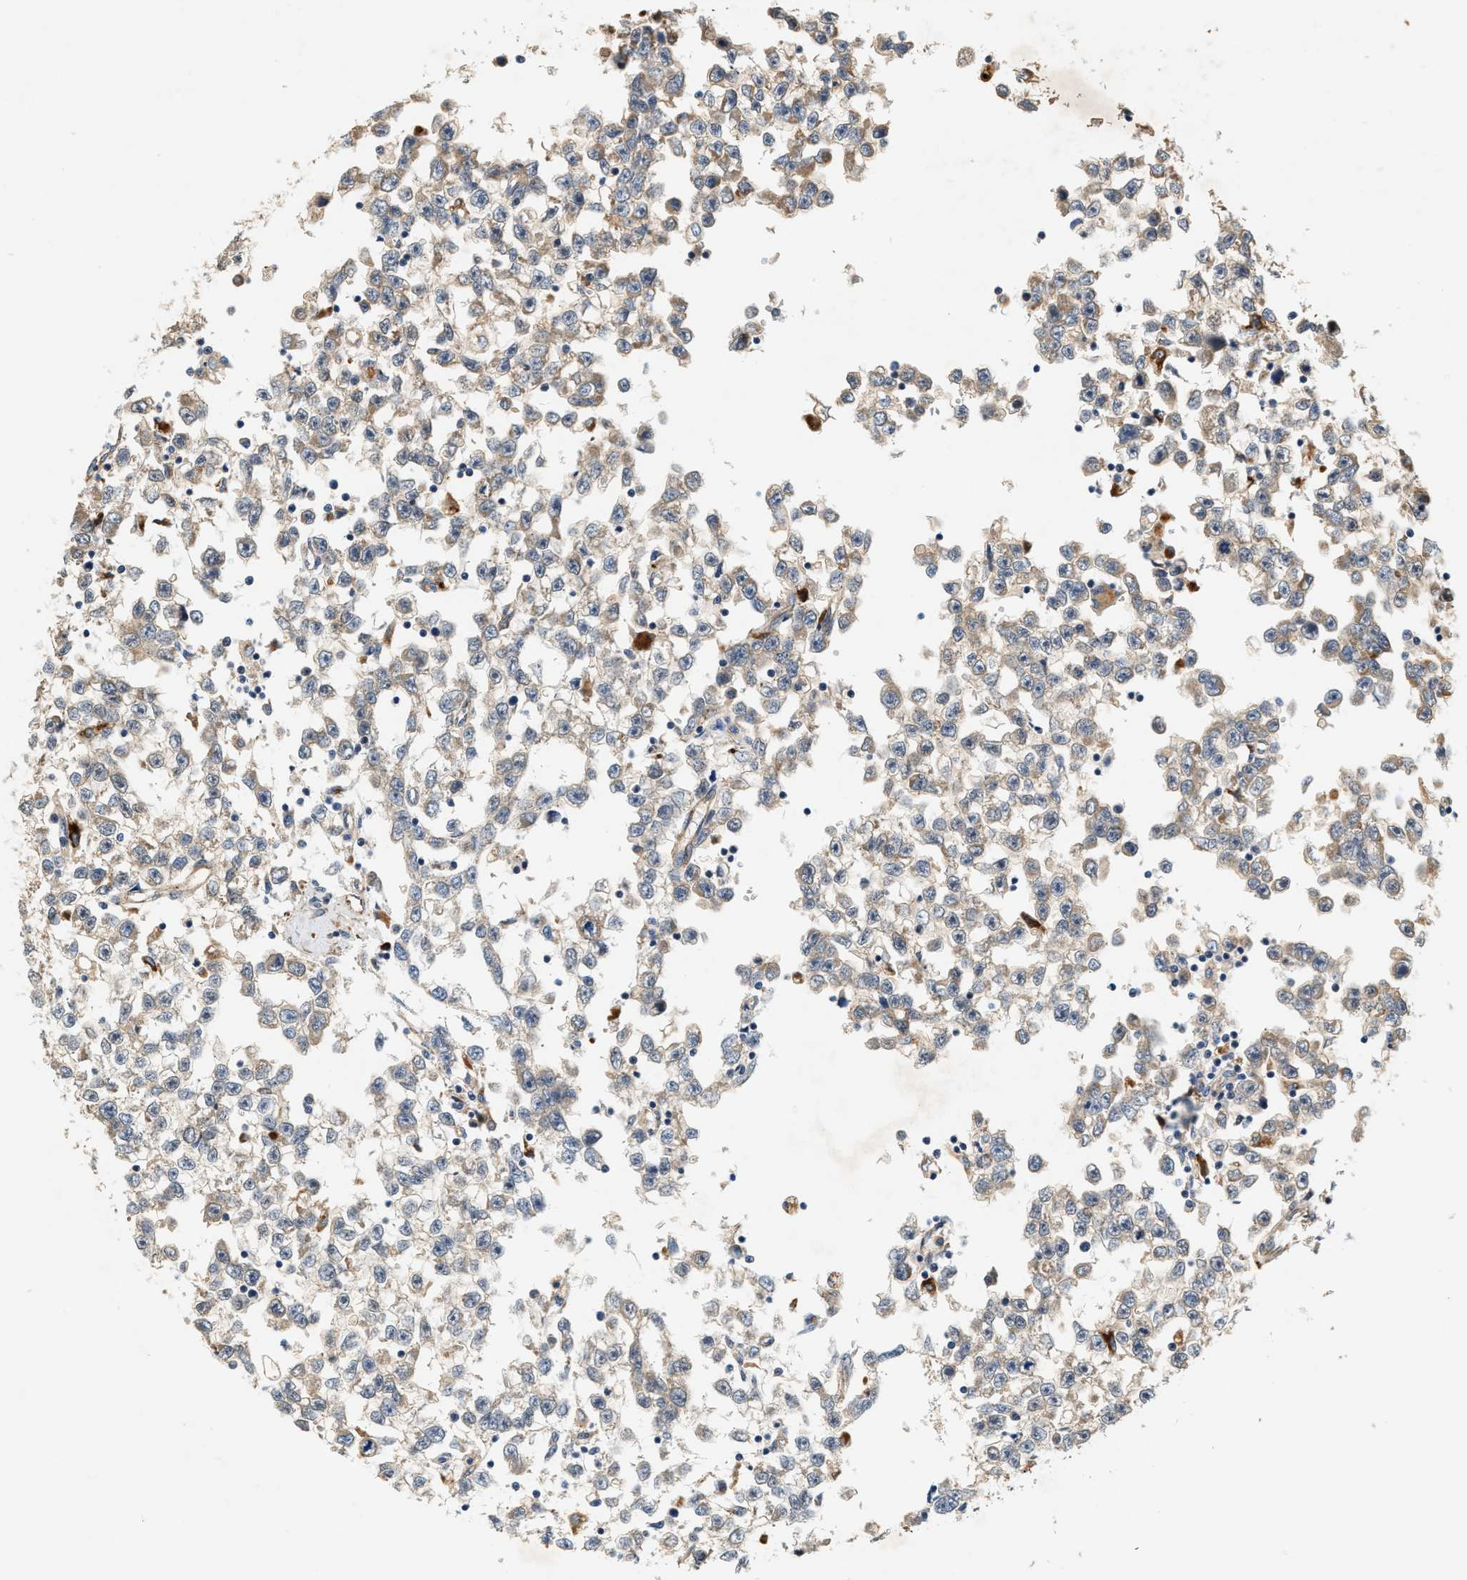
{"staining": {"intensity": "weak", "quantity": "<25%", "location": "cytoplasmic/membranous"}, "tissue": "testis cancer", "cell_type": "Tumor cells", "image_type": "cancer", "snomed": [{"axis": "morphology", "description": "Seminoma, NOS"}, {"axis": "morphology", "description": "Carcinoma, Embryonal, NOS"}, {"axis": "topography", "description": "Testis"}], "caption": "Immunohistochemistry histopathology image of human testis cancer (embryonal carcinoma) stained for a protein (brown), which reveals no expression in tumor cells.", "gene": "DUSP10", "patient": {"sex": "male", "age": 51}}